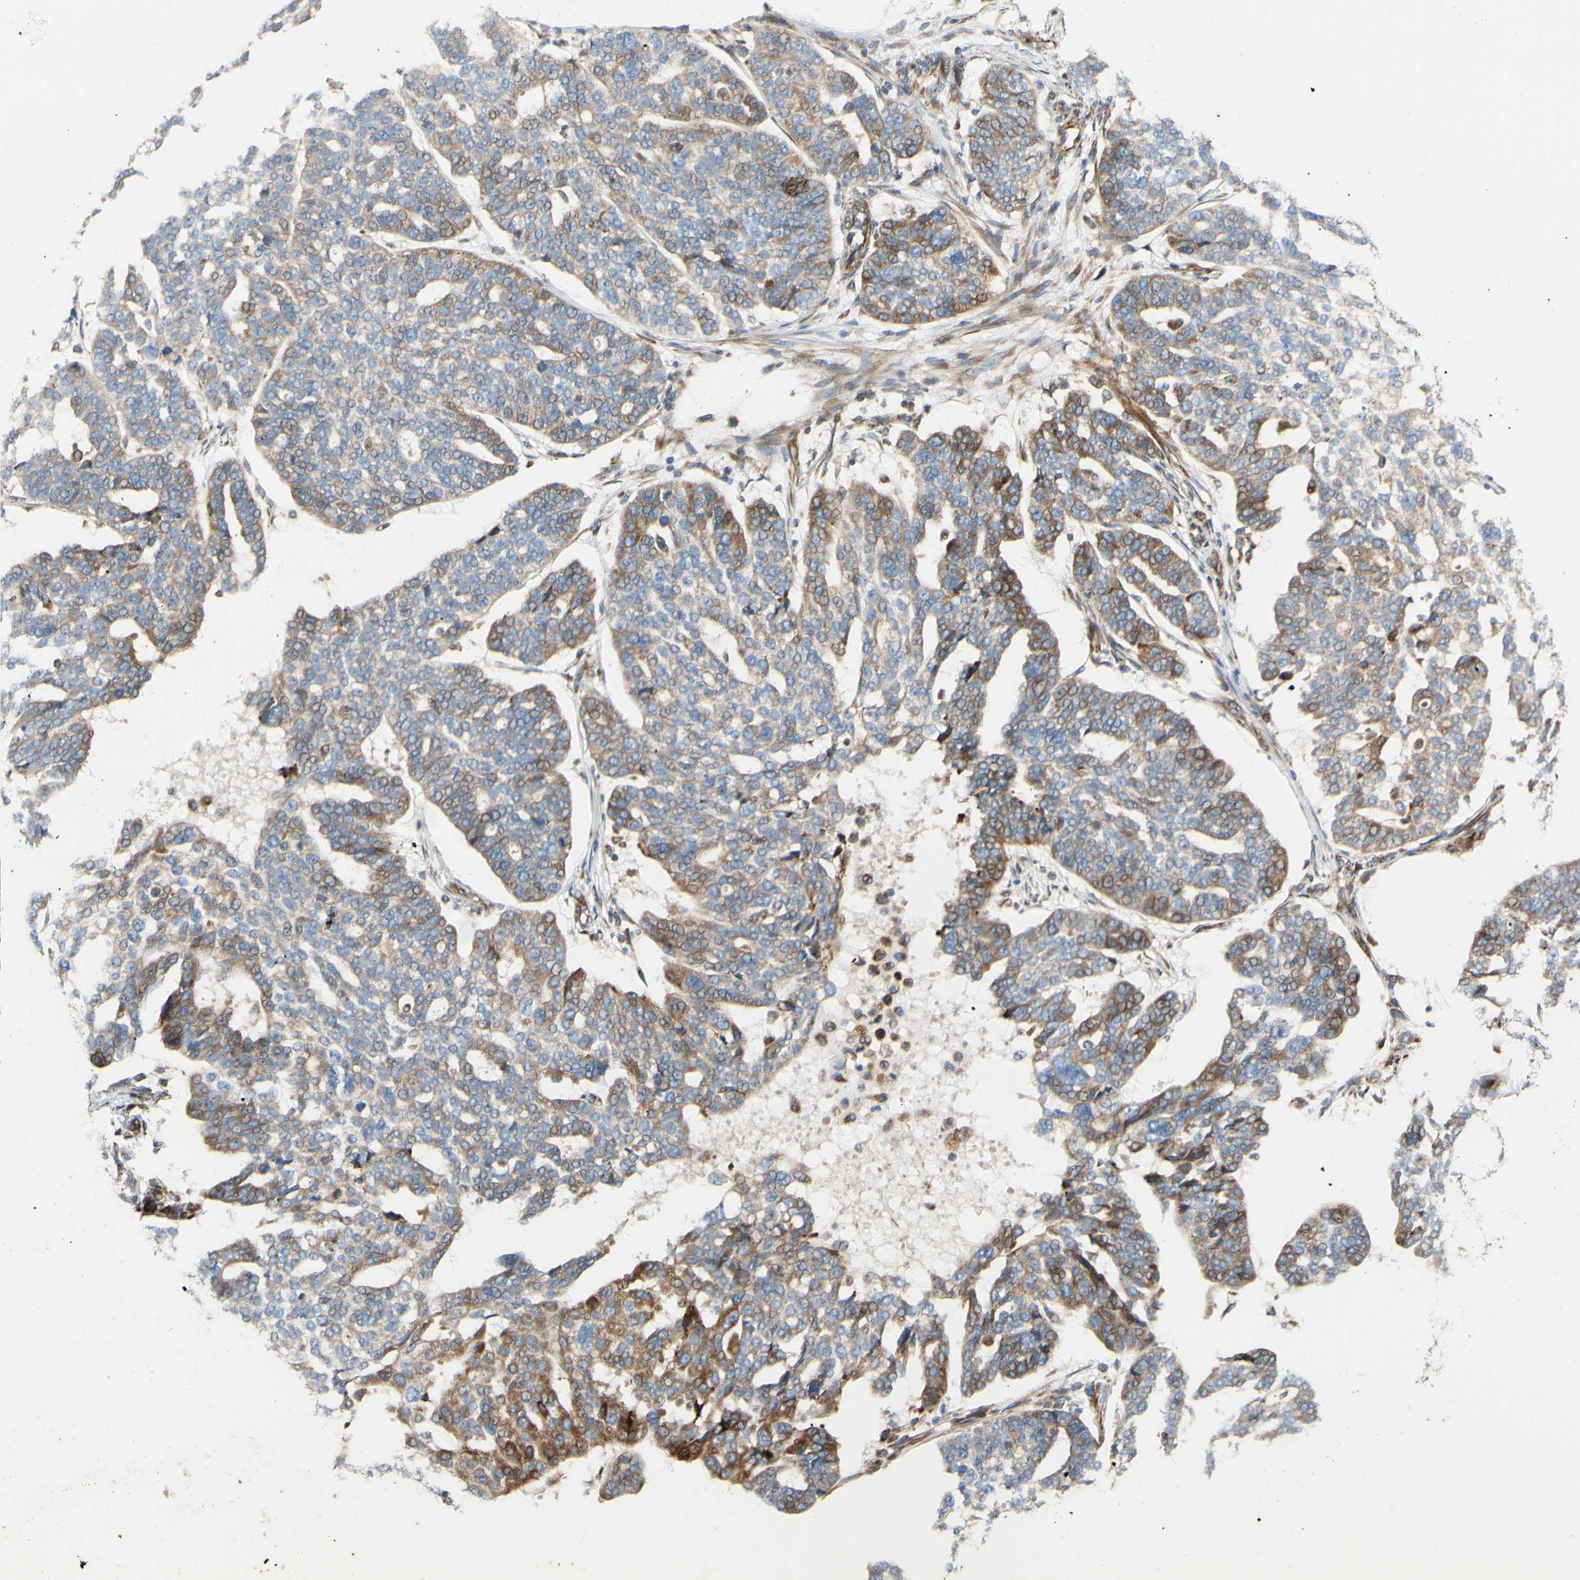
{"staining": {"intensity": "moderate", "quantity": ">75%", "location": "cytoplasmic/membranous"}, "tissue": "ovarian cancer", "cell_type": "Tumor cells", "image_type": "cancer", "snomed": [{"axis": "morphology", "description": "Cystadenocarcinoma, serous, NOS"}, {"axis": "topography", "description": "Ovary"}], "caption": "Moderate cytoplasmic/membranous protein positivity is present in approximately >75% of tumor cells in ovarian serous cystadenocarcinoma.", "gene": "C1orf43", "patient": {"sex": "female", "age": 59}}